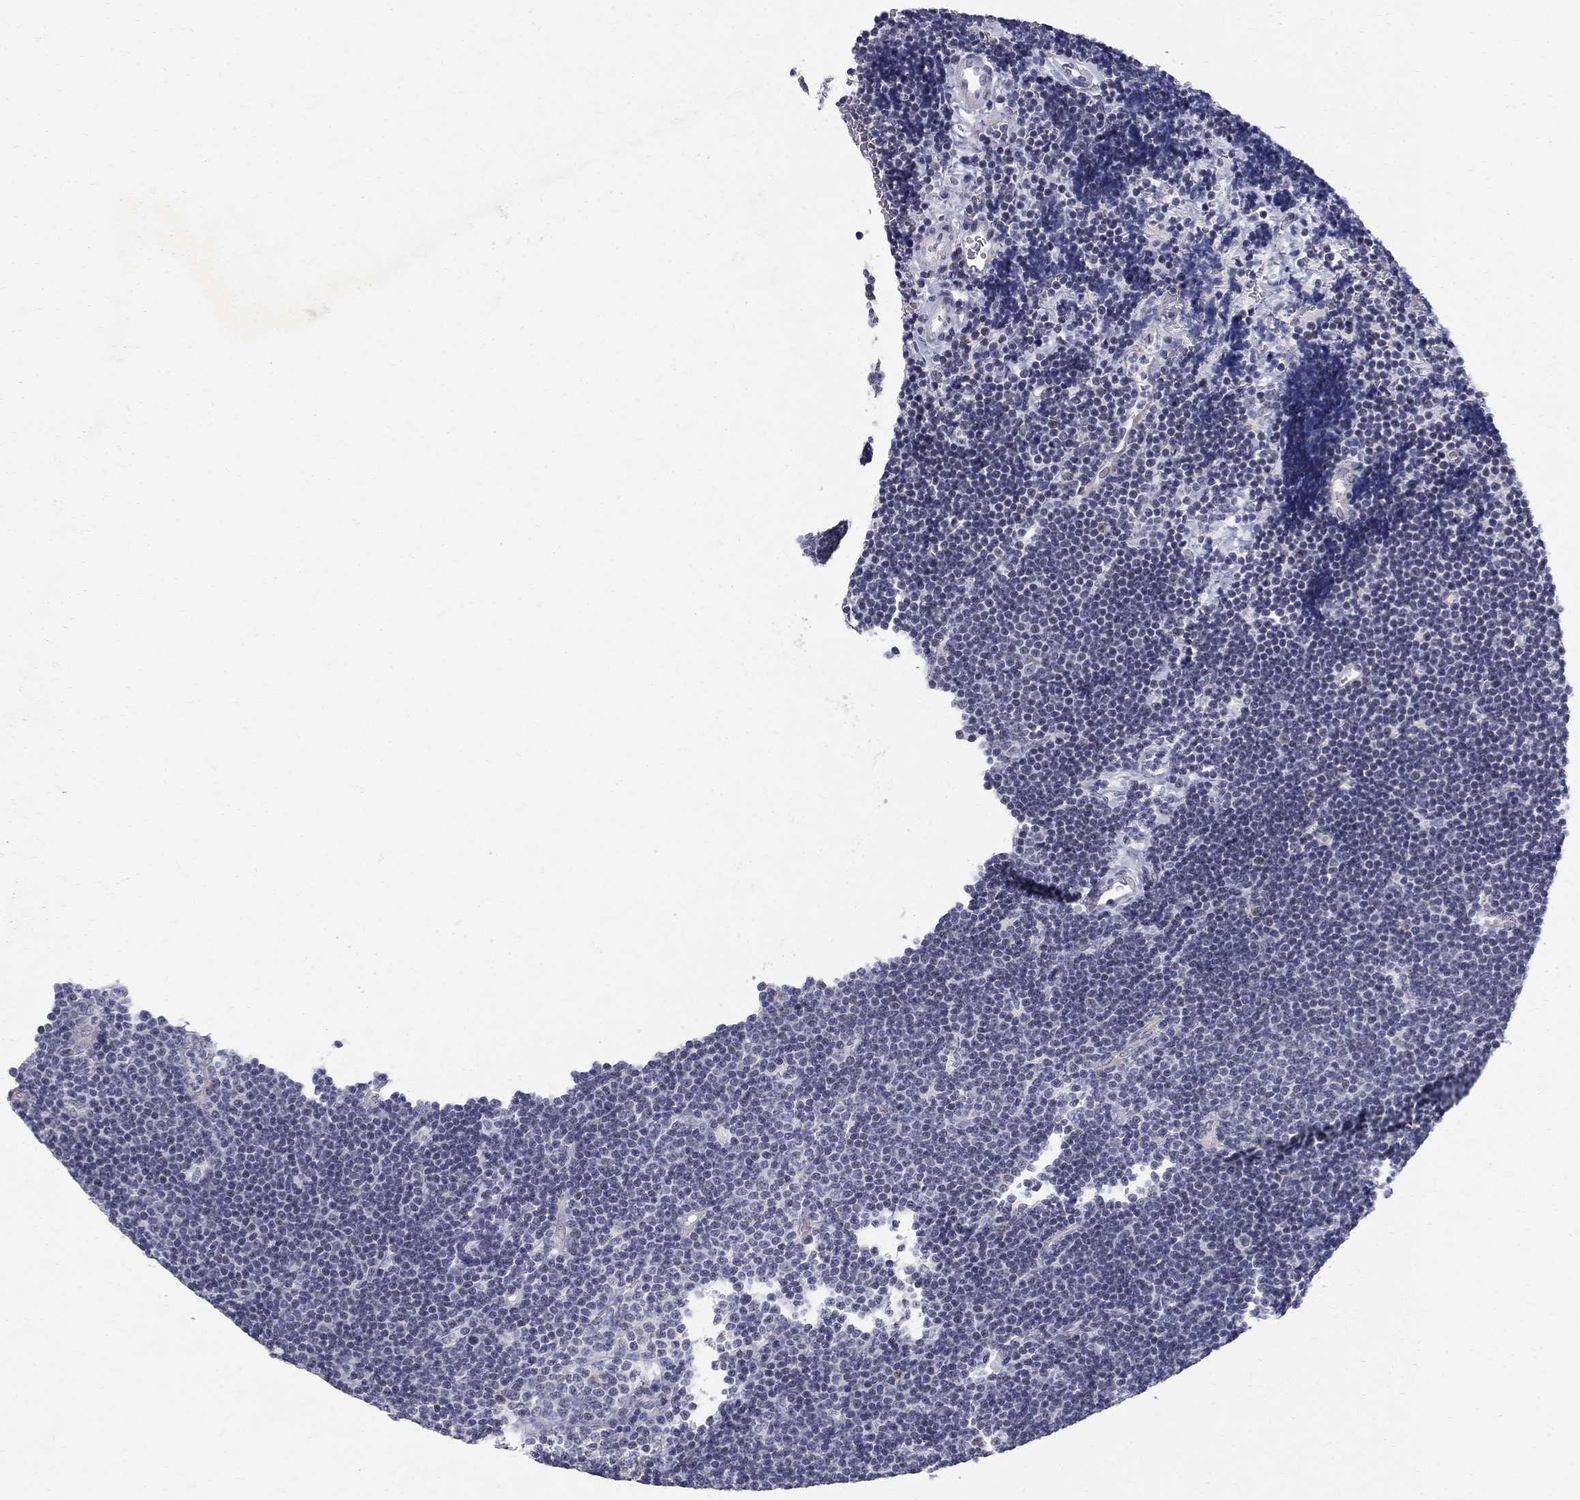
{"staining": {"intensity": "negative", "quantity": "none", "location": "none"}, "tissue": "lymphoma", "cell_type": "Tumor cells", "image_type": "cancer", "snomed": [{"axis": "morphology", "description": "Malignant lymphoma, non-Hodgkin's type, Low grade"}, {"axis": "topography", "description": "Brain"}], "caption": "Immunohistochemistry of malignant lymphoma, non-Hodgkin's type (low-grade) shows no expression in tumor cells. (DAB (3,3'-diaminobenzidine) immunohistochemistry (IHC) visualized using brightfield microscopy, high magnification).", "gene": "CLIC6", "patient": {"sex": "female", "age": 66}}